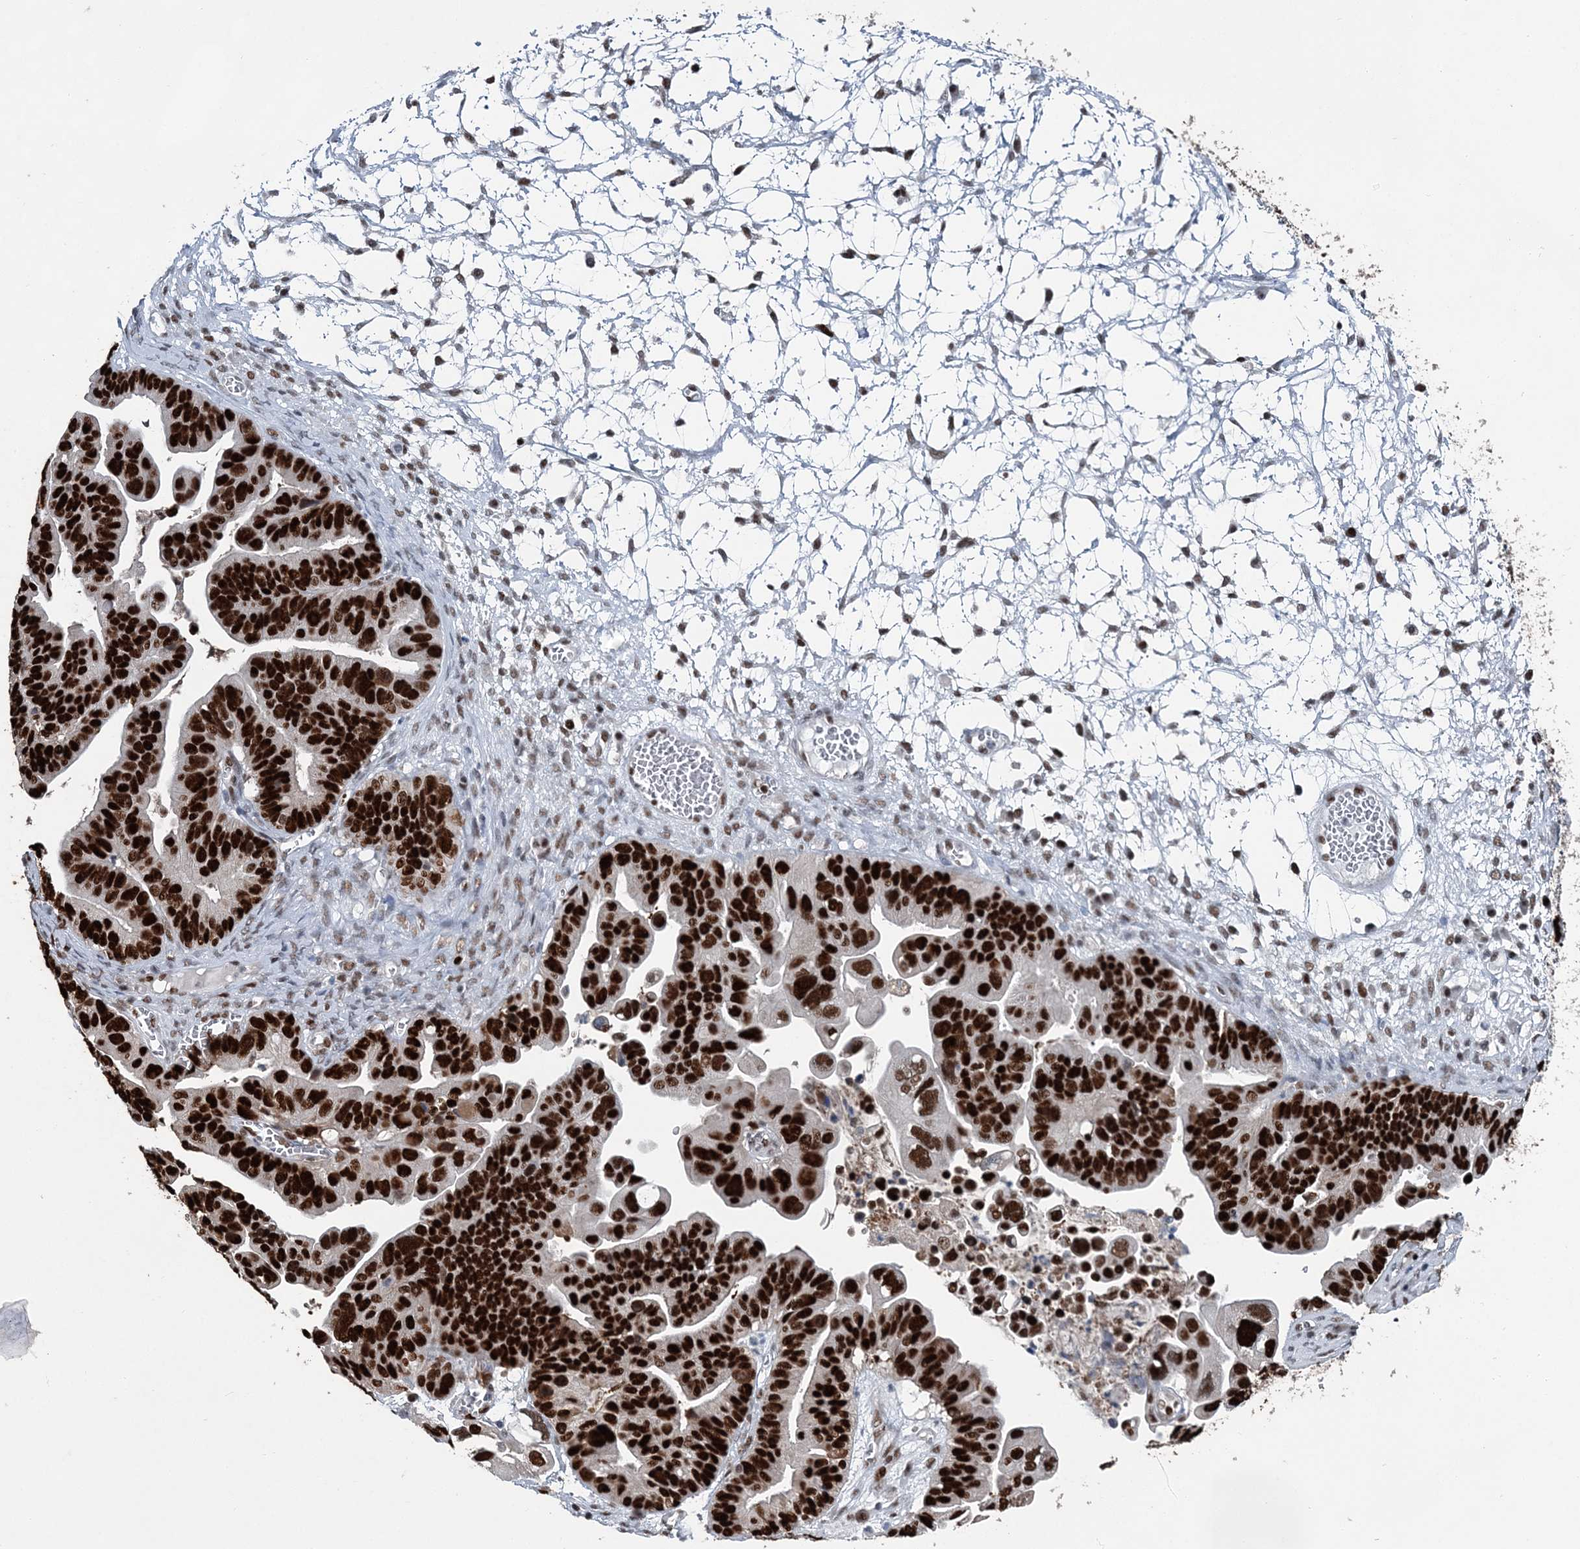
{"staining": {"intensity": "strong", "quantity": ">75%", "location": "nuclear"}, "tissue": "ovarian cancer", "cell_type": "Tumor cells", "image_type": "cancer", "snomed": [{"axis": "morphology", "description": "Cystadenocarcinoma, serous, NOS"}, {"axis": "topography", "description": "Ovary"}], "caption": "Serous cystadenocarcinoma (ovarian) stained with immunohistochemistry (IHC) demonstrates strong nuclear positivity in approximately >75% of tumor cells.", "gene": "HAT1", "patient": {"sex": "female", "age": 56}}